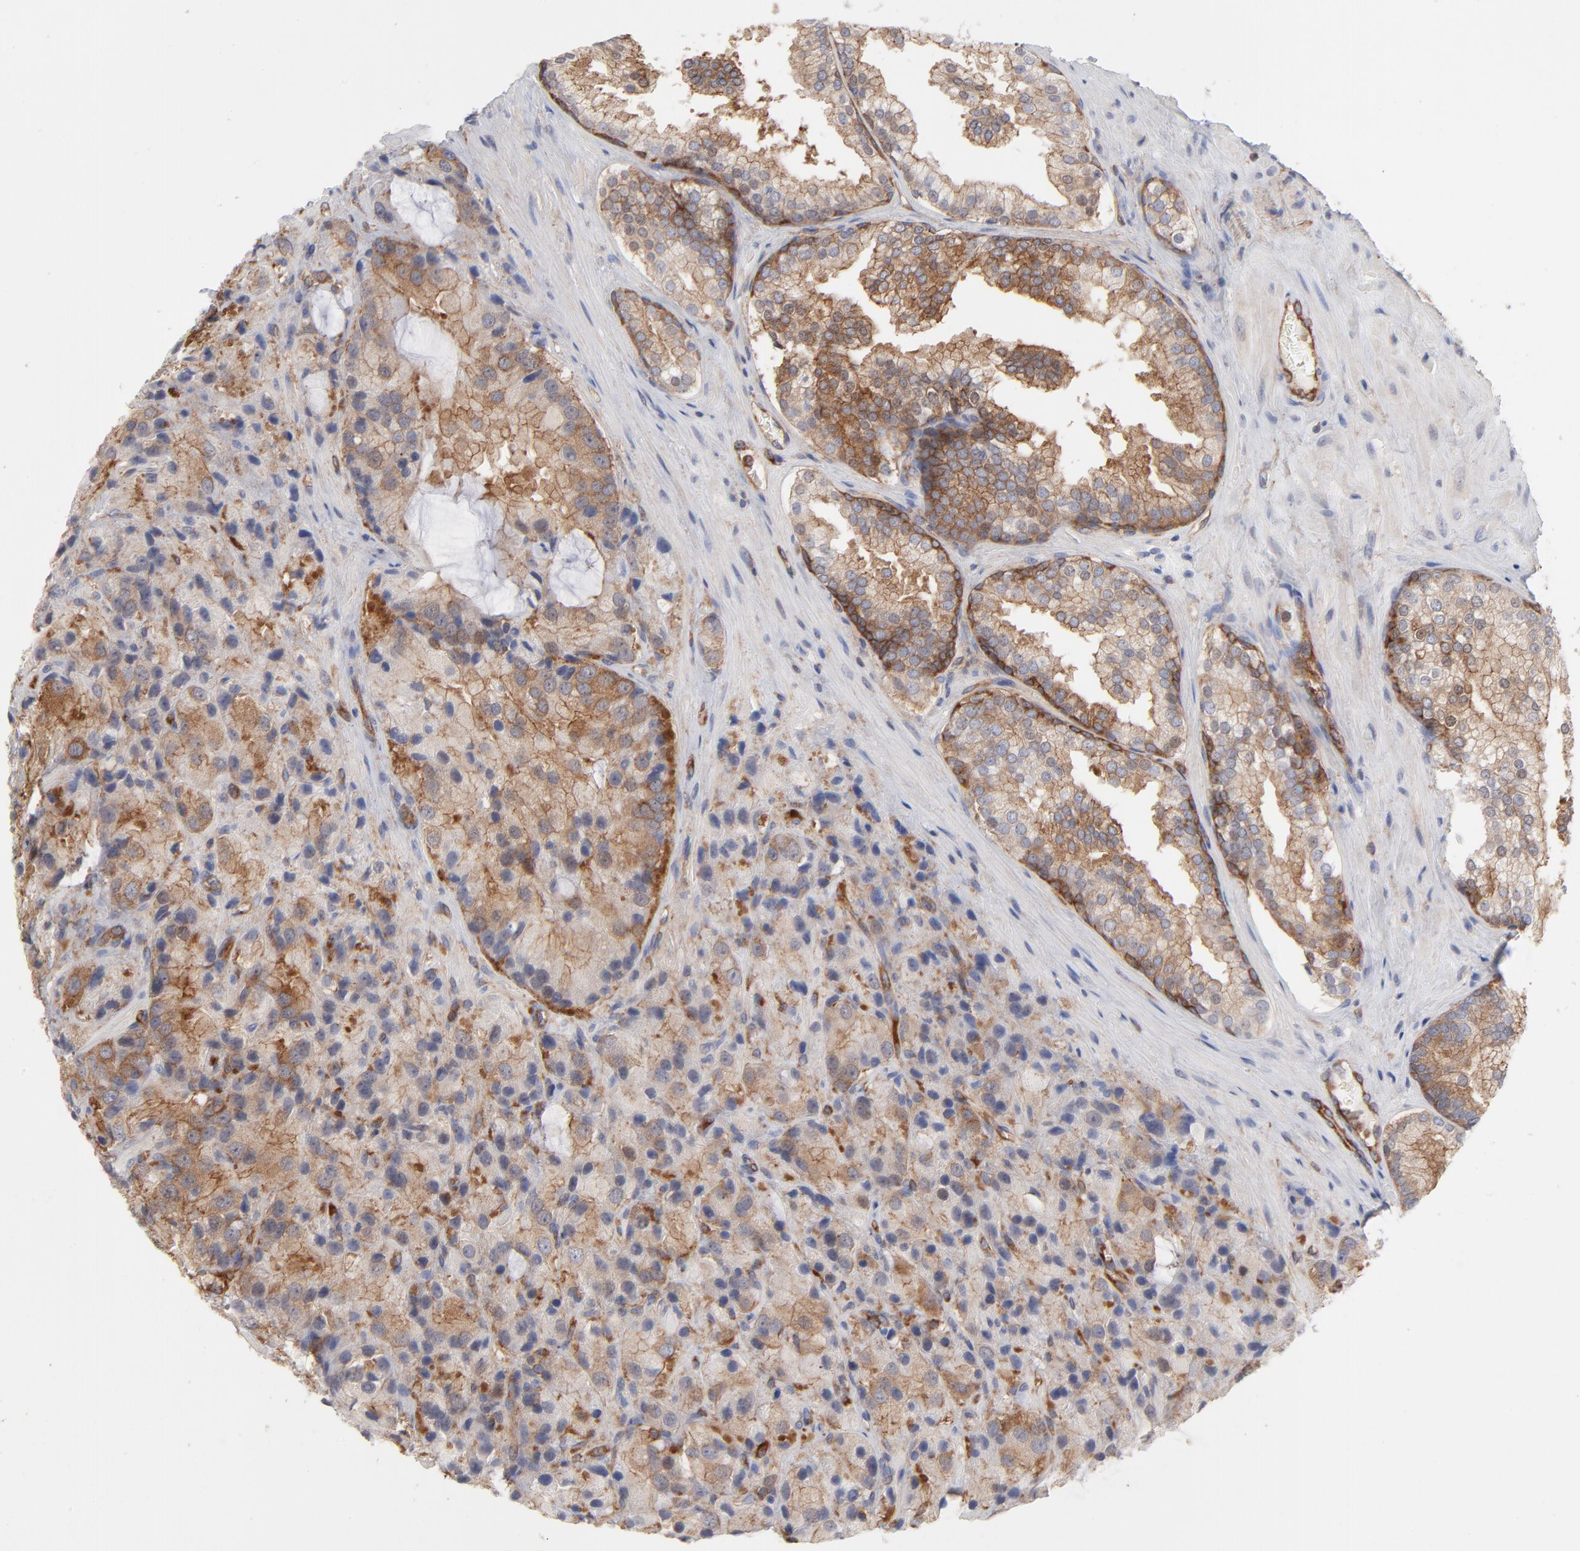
{"staining": {"intensity": "moderate", "quantity": ">75%", "location": "cytoplasmic/membranous"}, "tissue": "prostate cancer", "cell_type": "Tumor cells", "image_type": "cancer", "snomed": [{"axis": "morphology", "description": "Adenocarcinoma, High grade"}, {"axis": "topography", "description": "Prostate"}], "caption": "A brown stain shows moderate cytoplasmic/membranous expression of a protein in prostate cancer (high-grade adenocarcinoma) tumor cells.", "gene": "PXN", "patient": {"sex": "male", "age": 70}}